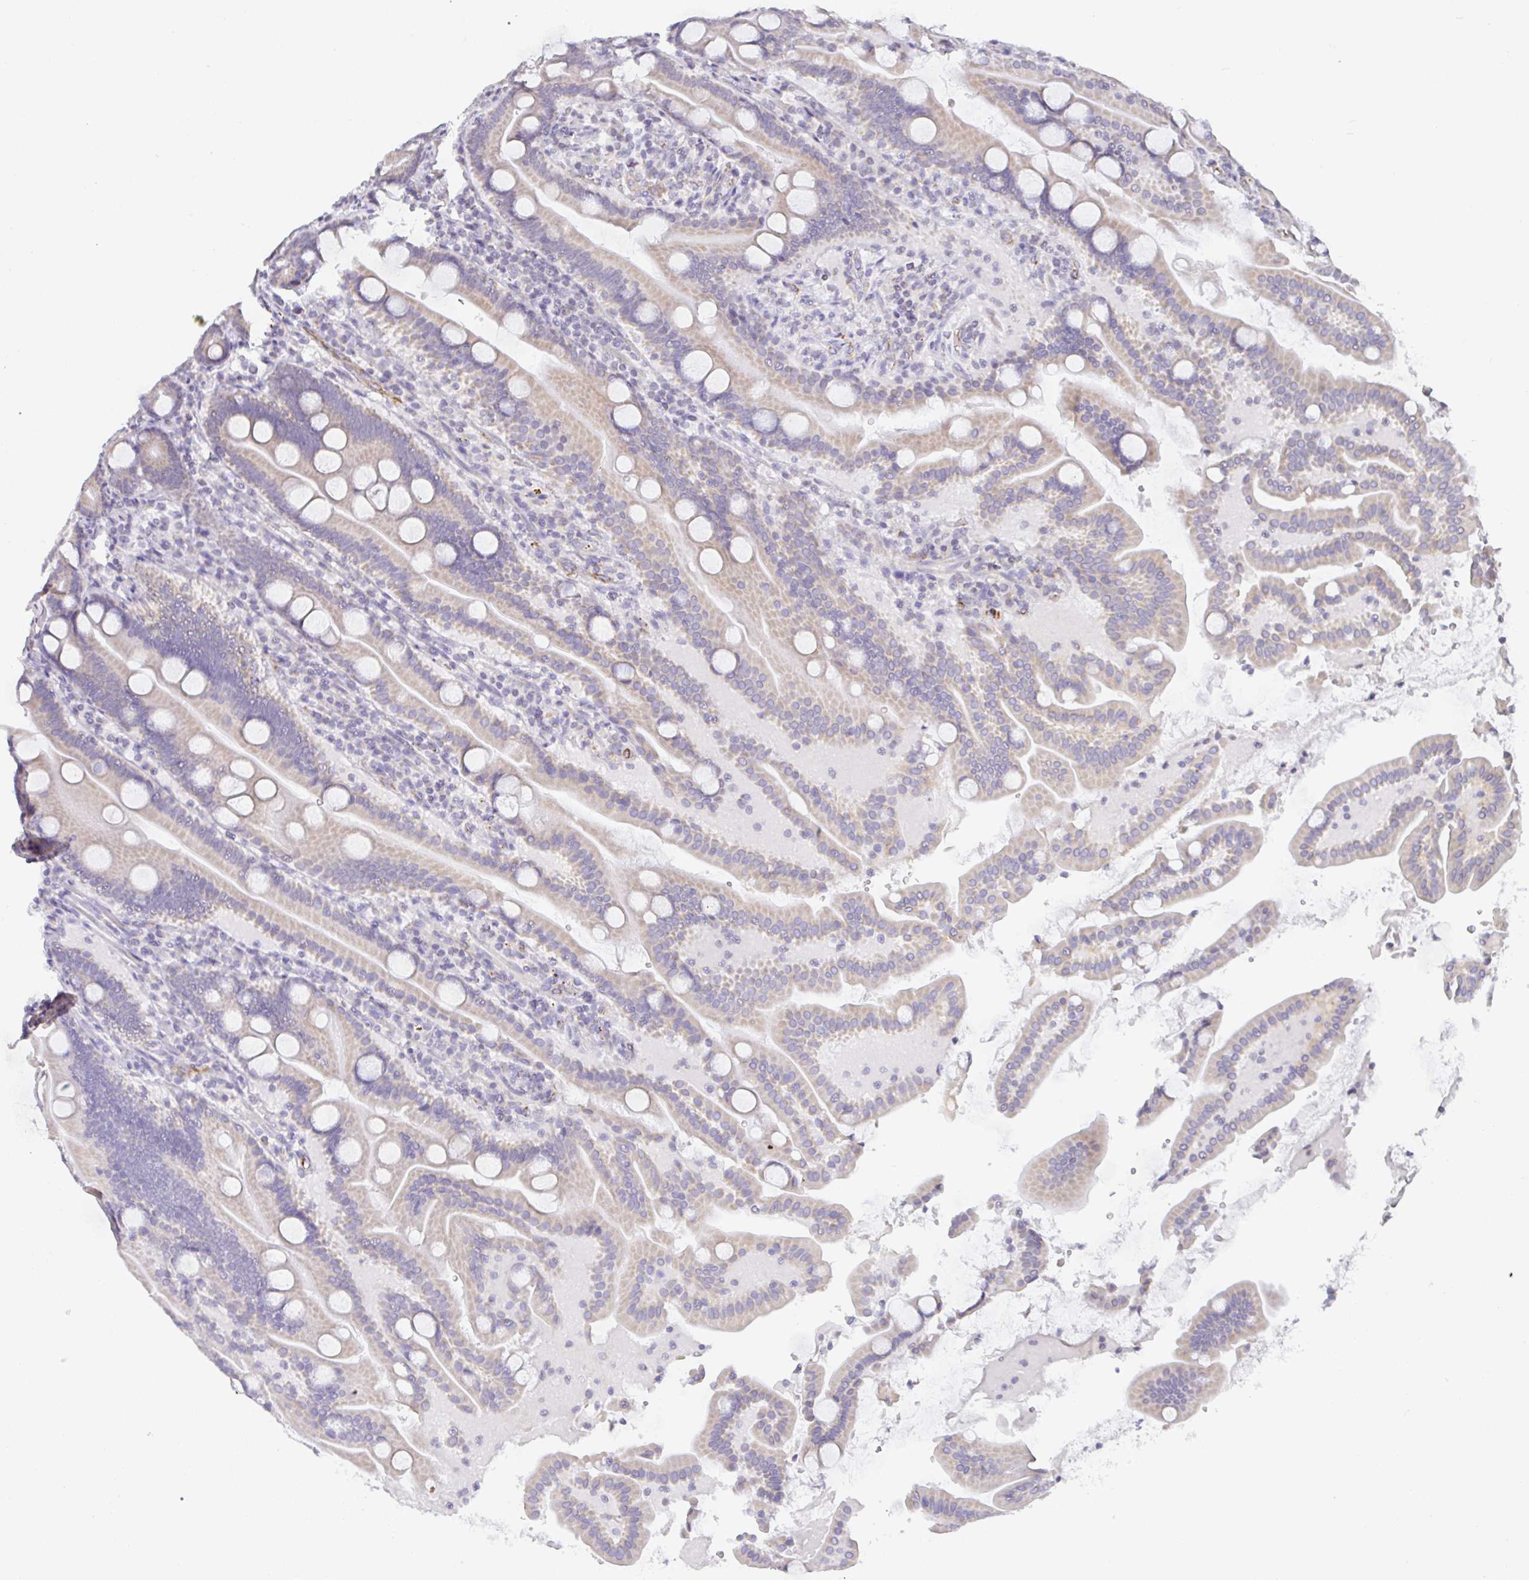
{"staining": {"intensity": "weak", "quantity": "25%-75%", "location": "cytoplasmic/membranous"}, "tissue": "duodenum", "cell_type": "Glandular cells", "image_type": "normal", "snomed": [{"axis": "morphology", "description": "Normal tissue, NOS"}, {"axis": "topography", "description": "Duodenum"}], "caption": "Protein analysis of benign duodenum displays weak cytoplasmic/membranous positivity in about 25%-75% of glandular cells.", "gene": "PLCD4", "patient": {"sex": "male", "age": 55}}